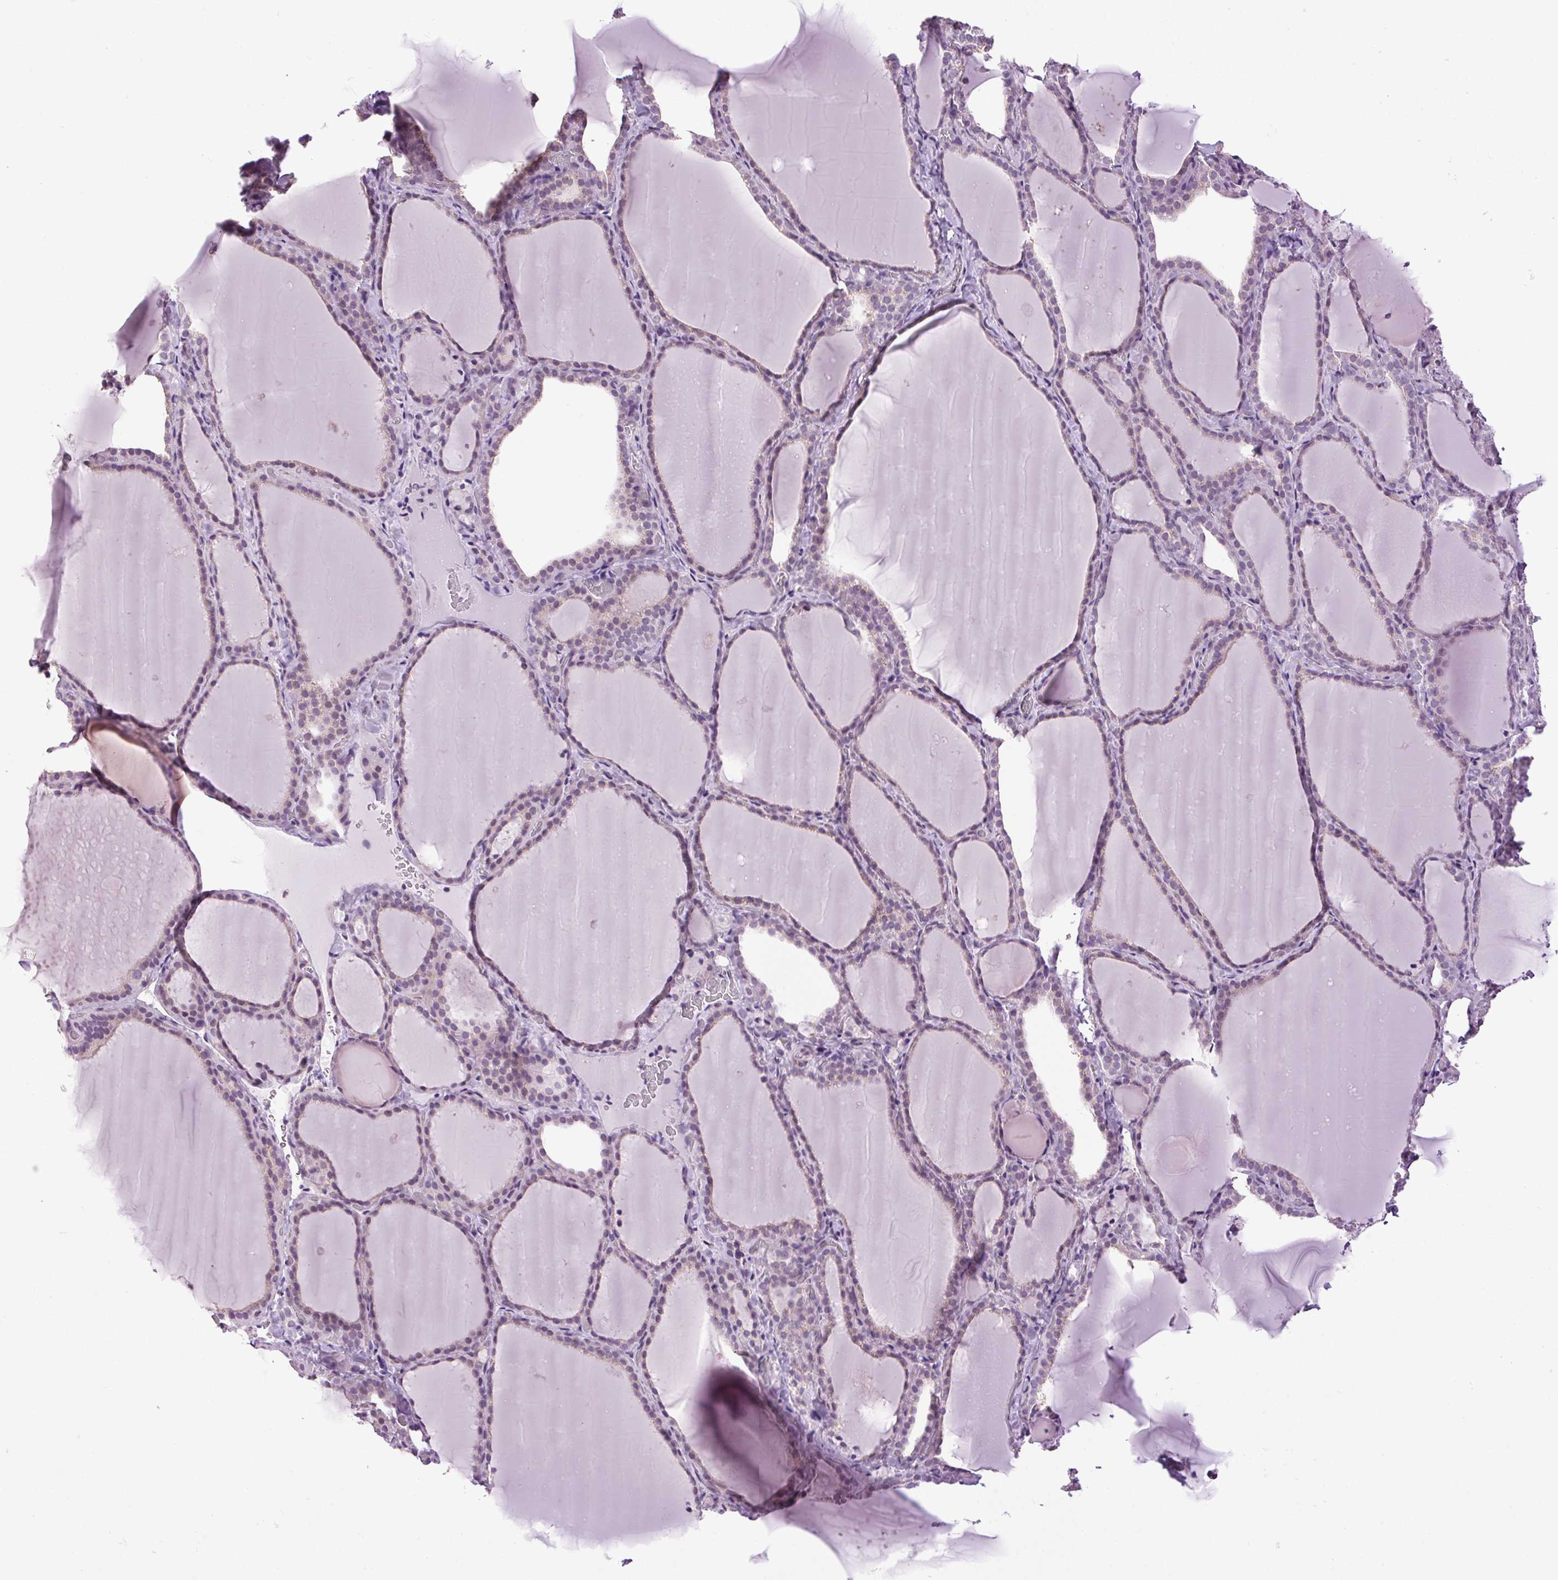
{"staining": {"intensity": "negative", "quantity": "none", "location": "none"}, "tissue": "thyroid gland", "cell_type": "Glandular cells", "image_type": "normal", "snomed": [{"axis": "morphology", "description": "Normal tissue, NOS"}, {"axis": "topography", "description": "Thyroid gland"}], "caption": "The micrograph reveals no staining of glandular cells in benign thyroid gland. (Stains: DAB (3,3'-diaminobenzidine) IHC with hematoxylin counter stain, Microscopy: brightfield microscopy at high magnification).", "gene": "SMIM13", "patient": {"sex": "female", "age": 22}}